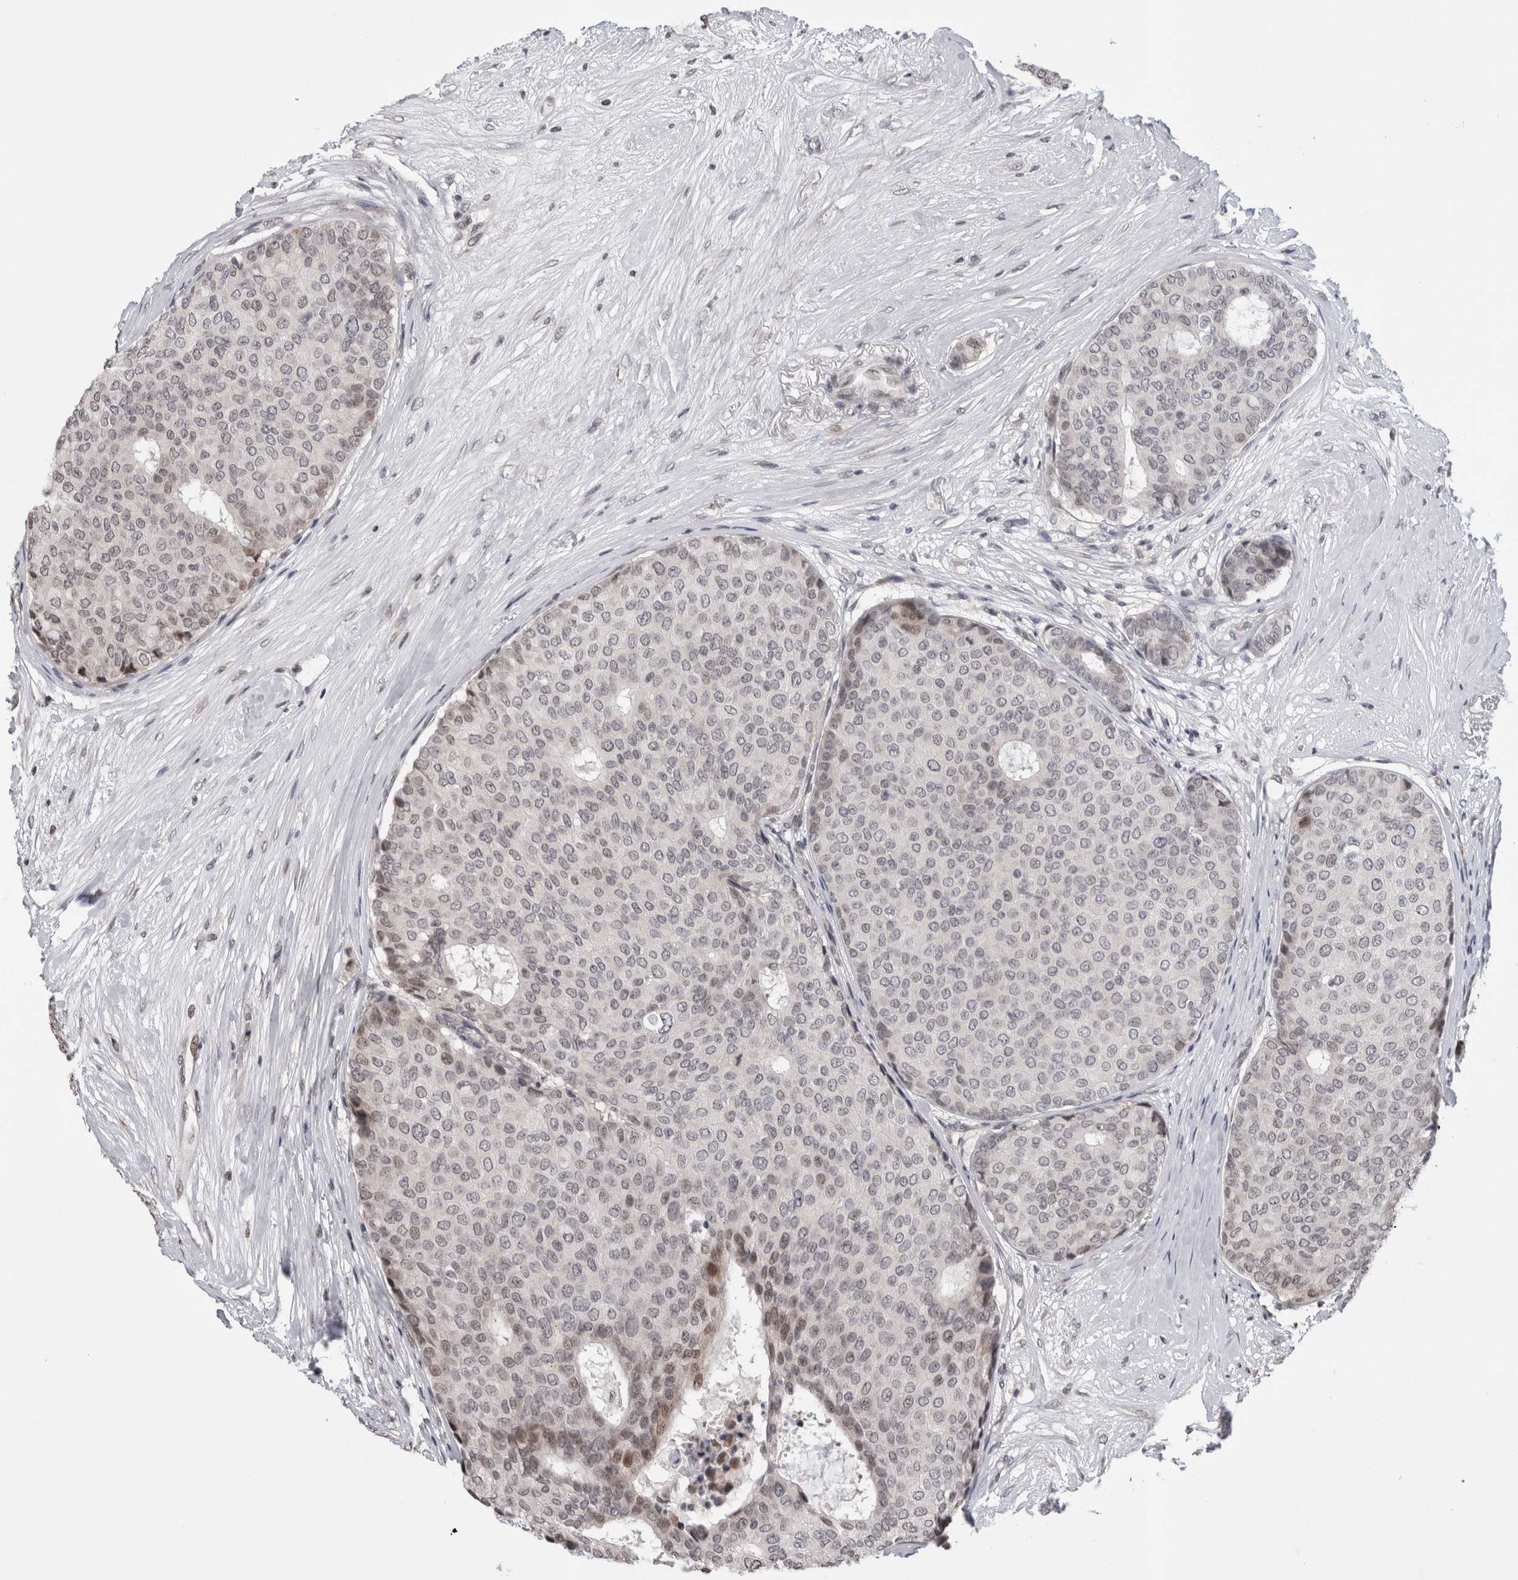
{"staining": {"intensity": "weak", "quantity": "<25%", "location": "nuclear"}, "tissue": "breast cancer", "cell_type": "Tumor cells", "image_type": "cancer", "snomed": [{"axis": "morphology", "description": "Duct carcinoma"}, {"axis": "topography", "description": "Breast"}], "caption": "Breast cancer (infiltrating ductal carcinoma) was stained to show a protein in brown. There is no significant expression in tumor cells.", "gene": "ZBTB11", "patient": {"sex": "female", "age": 75}}